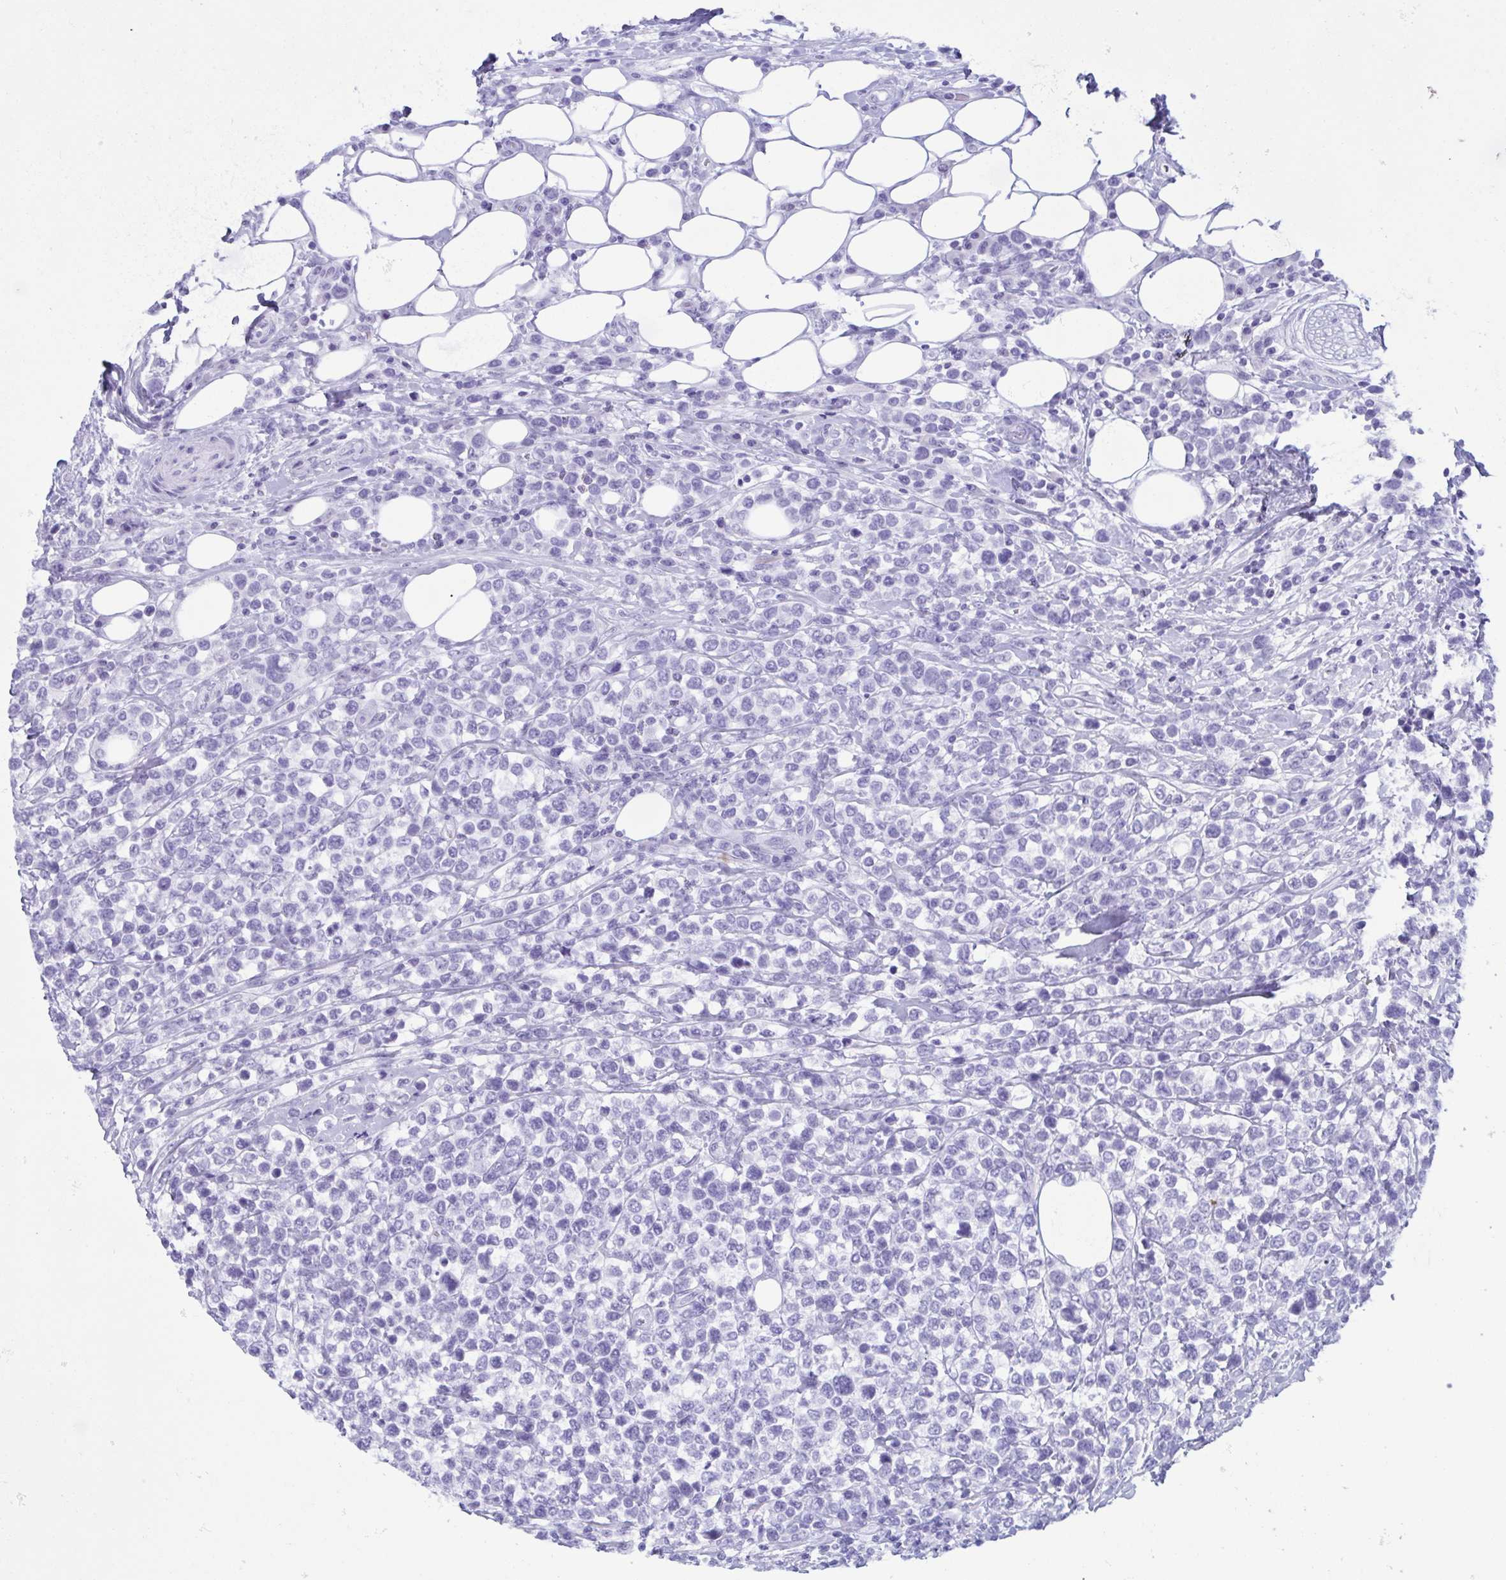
{"staining": {"intensity": "negative", "quantity": "none", "location": "none"}, "tissue": "lymphoma", "cell_type": "Tumor cells", "image_type": "cancer", "snomed": [{"axis": "morphology", "description": "Malignant lymphoma, non-Hodgkin's type, High grade"}, {"axis": "topography", "description": "Soft tissue"}], "caption": "This is an IHC micrograph of malignant lymphoma, non-Hodgkin's type (high-grade). There is no positivity in tumor cells.", "gene": "LTF", "patient": {"sex": "female", "age": 56}}